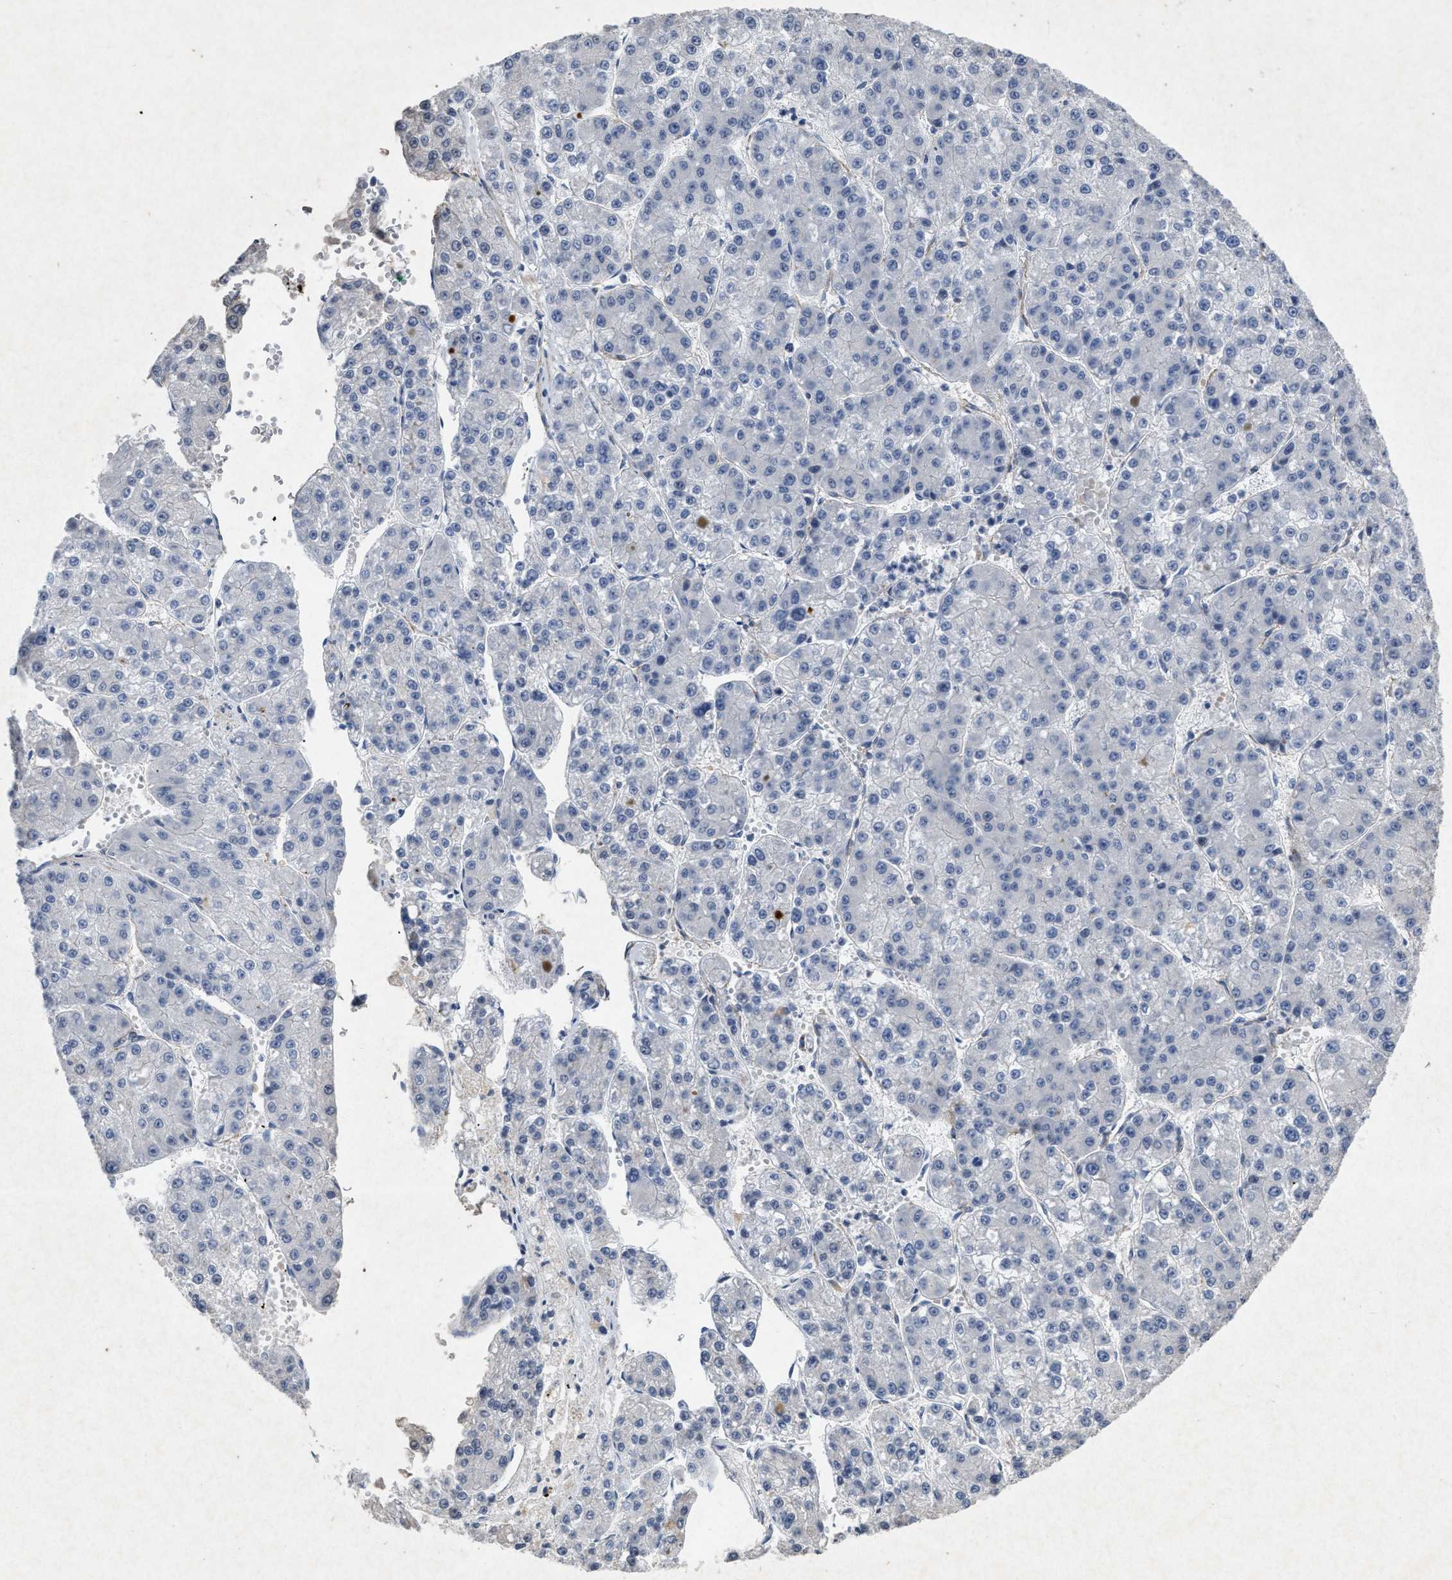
{"staining": {"intensity": "negative", "quantity": "none", "location": "none"}, "tissue": "liver cancer", "cell_type": "Tumor cells", "image_type": "cancer", "snomed": [{"axis": "morphology", "description": "Carcinoma, Hepatocellular, NOS"}, {"axis": "topography", "description": "Liver"}], "caption": "Micrograph shows no significant protein staining in tumor cells of hepatocellular carcinoma (liver). (Brightfield microscopy of DAB immunohistochemistry at high magnification).", "gene": "PDGFRA", "patient": {"sex": "female", "age": 73}}